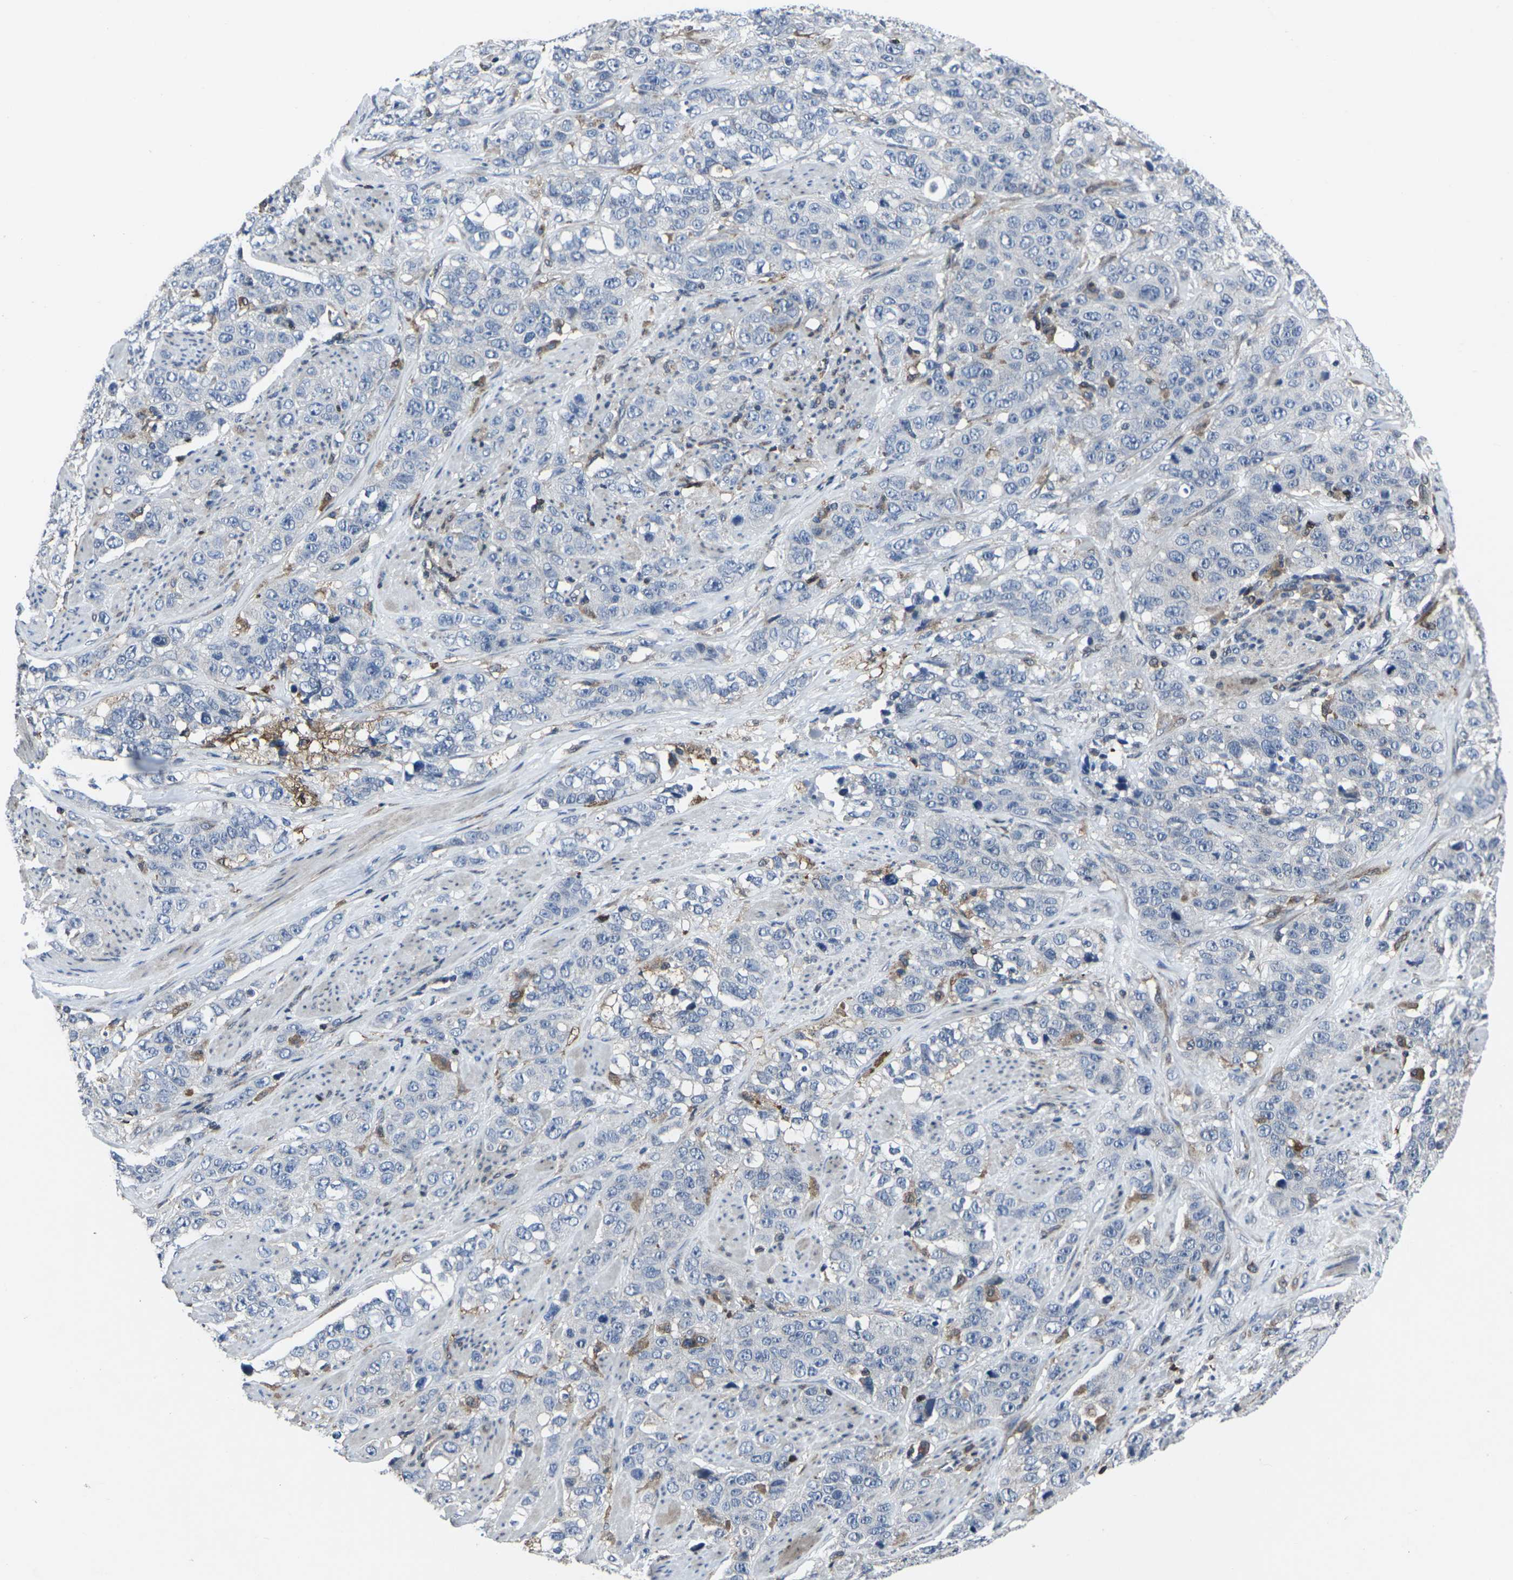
{"staining": {"intensity": "negative", "quantity": "none", "location": "none"}, "tissue": "stomach cancer", "cell_type": "Tumor cells", "image_type": "cancer", "snomed": [{"axis": "morphology", "description": "Adenocarcinoma, NOS"}, {"axis": "topography", "description": "Stomach"}], "caption": "Human stomach cancer (adenocarcinoma) stained for a protein using immunohistochemistry exhibits no expression in tumor cells.", "gene": "STAT4", "patient": {"sex": "male", "age": 48}}